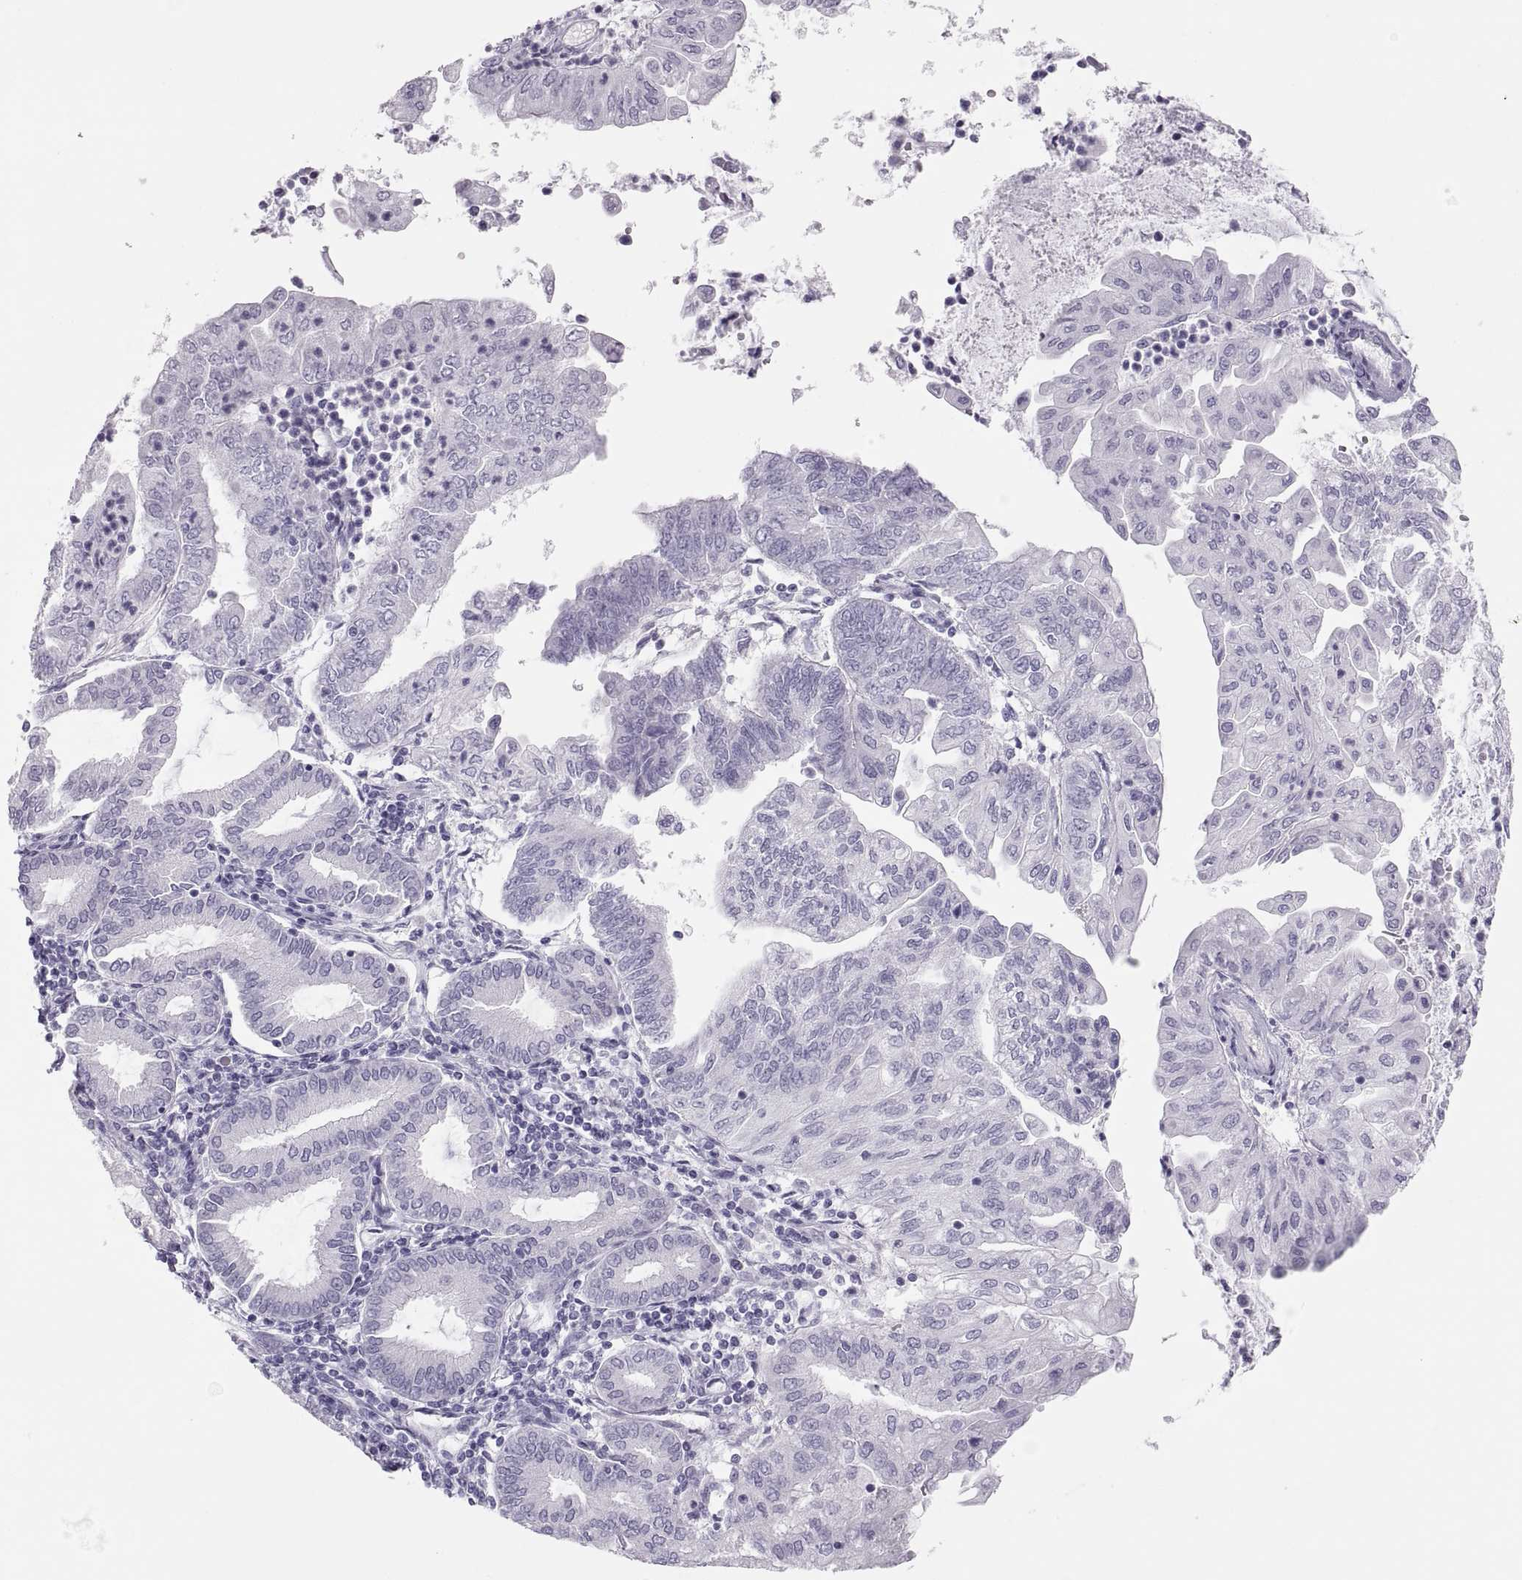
{"staining": {"intensity": "negative", "quantity": "none", "location": "none"}, "tissue": "endometrial cancer", "cell_type": "Tumor cells", "image_type": "cancer", "snomed": [{"axis": "morphology", "description": "Adenocarcinoma, NOS"}, {"axis": "topography", "description": "Endometrium"}], "caption": "Photomicrograph shows no significant protein staining in tumor cells of endometrial adenocarcinoma.", "gene": "SEMG1", "patient": {"sex": "female", "age": 55}}